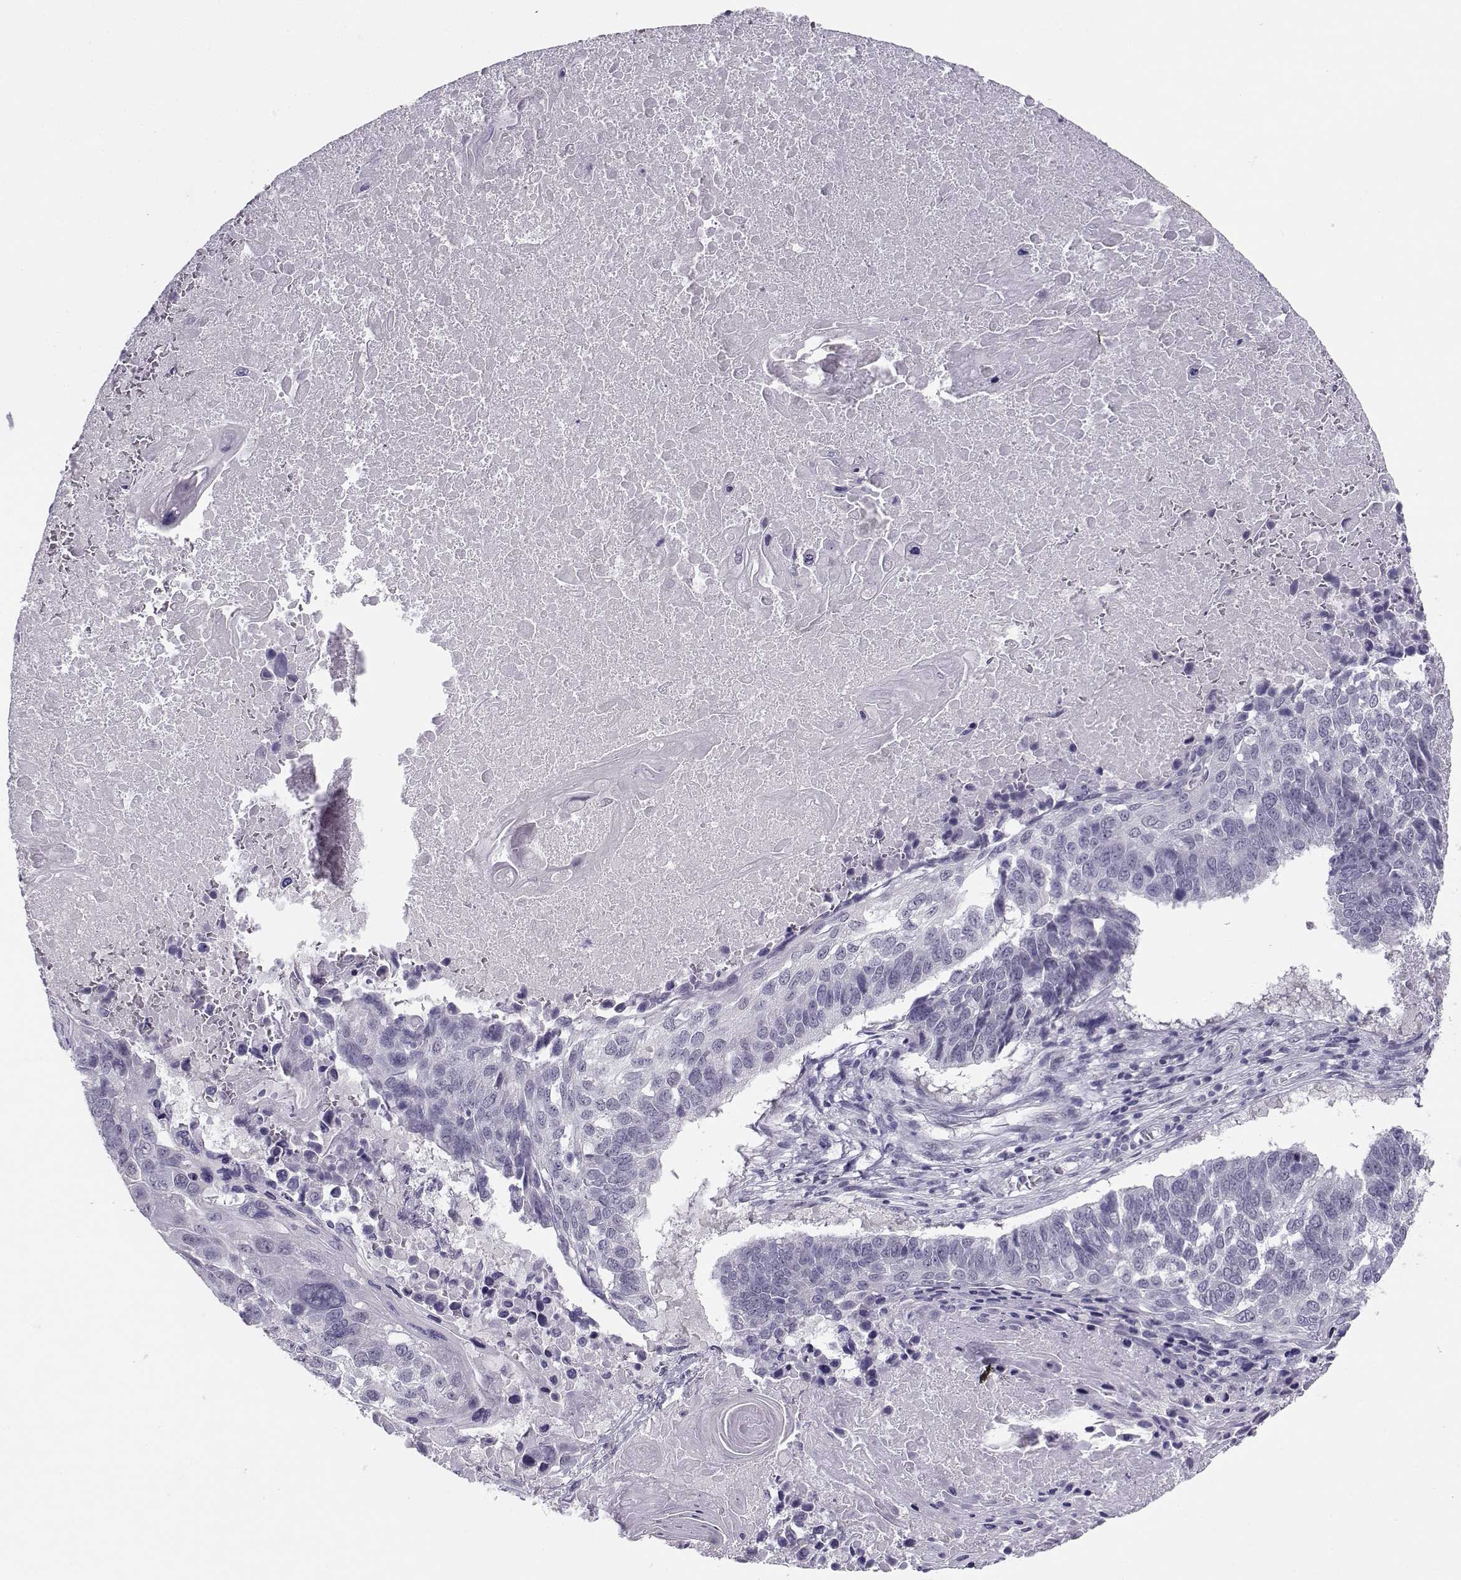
{"staining": {"intensity": "negative", "quantity": "none", "location": "none"}, "tissue": "lung cancer", "cell_type": "Tumor cells", "image_type": "cancer", "snomed": [{"axis": "morphology", "description": "Squamous cell carcinoma, NOS"}, {"axis": "topography", "description": "Lung"}], "caption": "Photomicrograph shows no protein staining in tumor cells of lung cancer (squamous cell carcinoma) tissue. (Immunohistochemistry, brightfield microscopy, high magnification).", "gene": "C16orf86", "patient": {"sex": "male", "age": 73}}